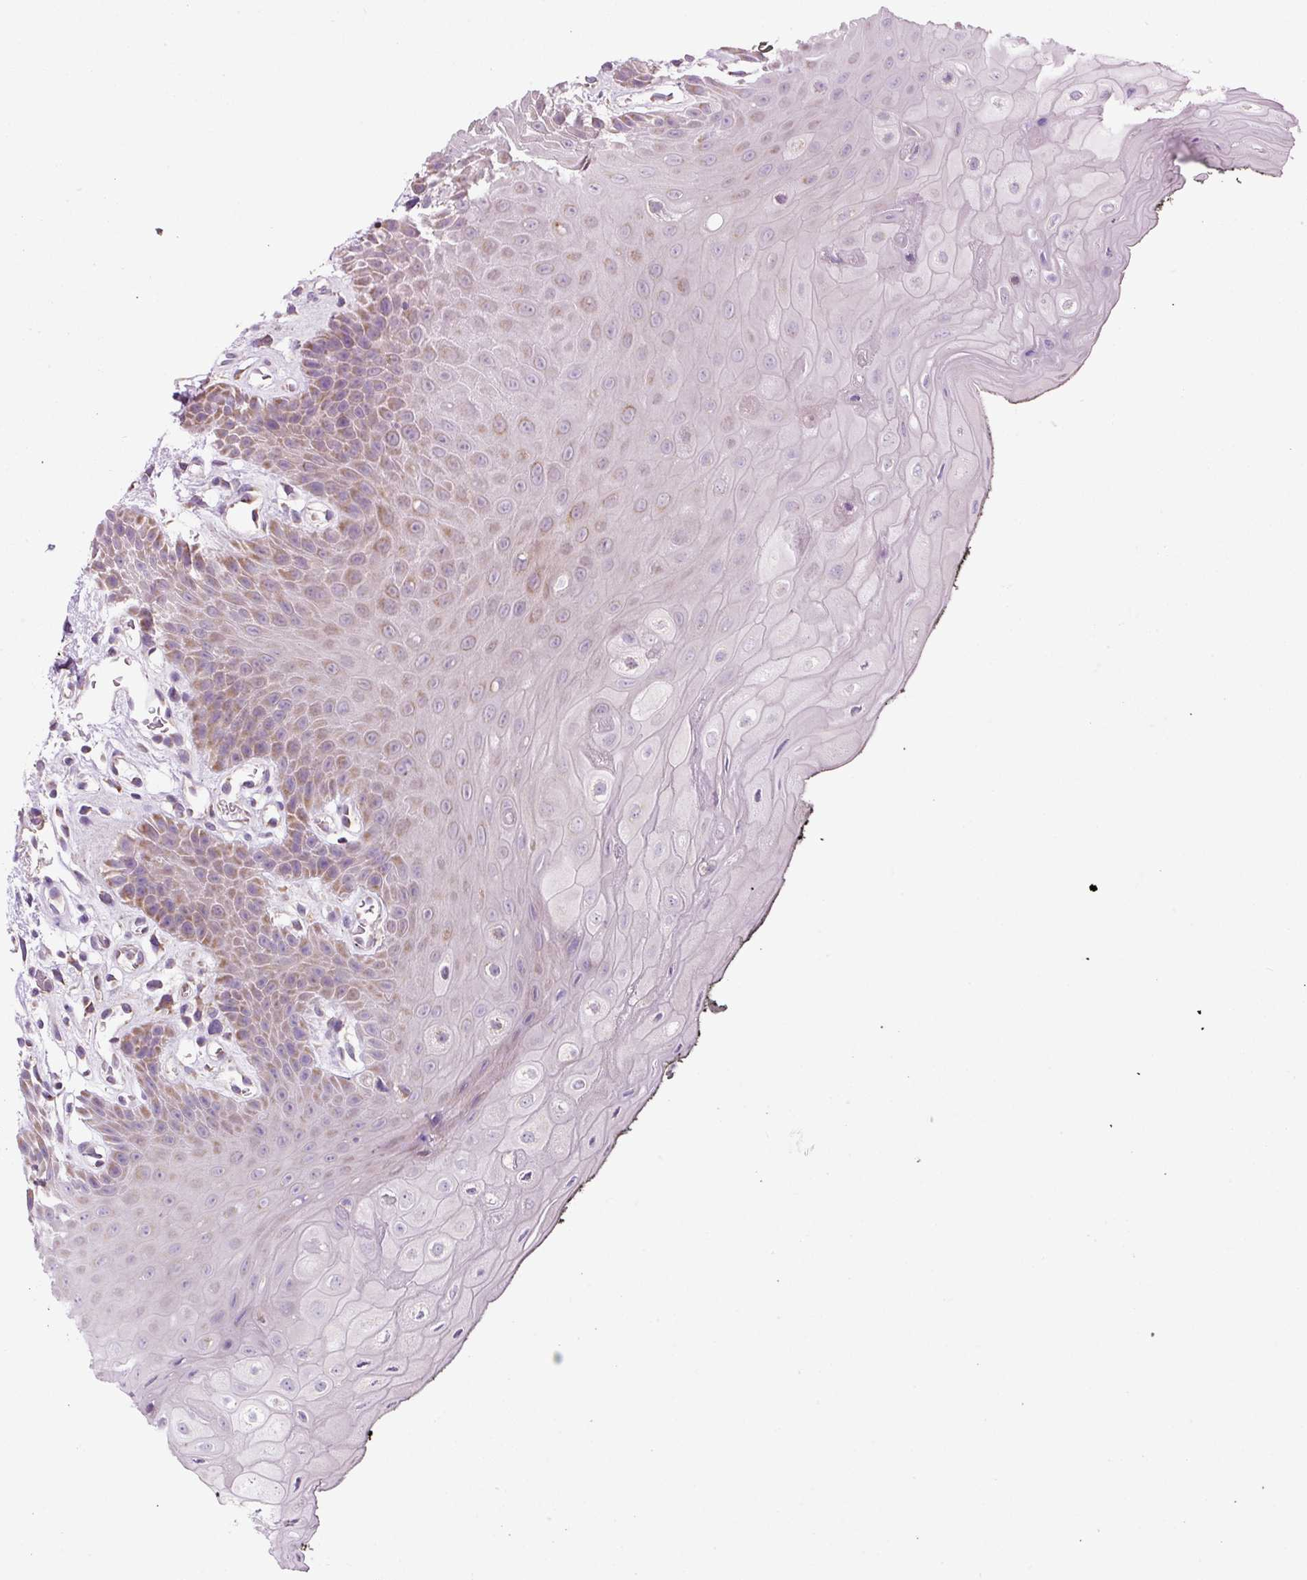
{"staining": {"intensity": "moderate", "quantity": "25%-75%", "location": "cytoplasmic/membranous"}, "tissue": "oral mucosa", "cell_type": "Squamous epithelial cells", "image_type": "normal", "snomed": [{"axis": "morphology", "description": "Normal tissue, NOS"}, {"axis": "topography", "description": "Oral tissue"}, {"axis": "topography", "description": "Tounge, NOS"}], "caption": "IHC of normal oral mucosa demonstrates medium levels of moderate cytoplasmic/membranous staining in about 25%-75% of squamous epithelial cells.", "gene": "NDUFA1", "patient": {"sex": "female", "age": 59}}